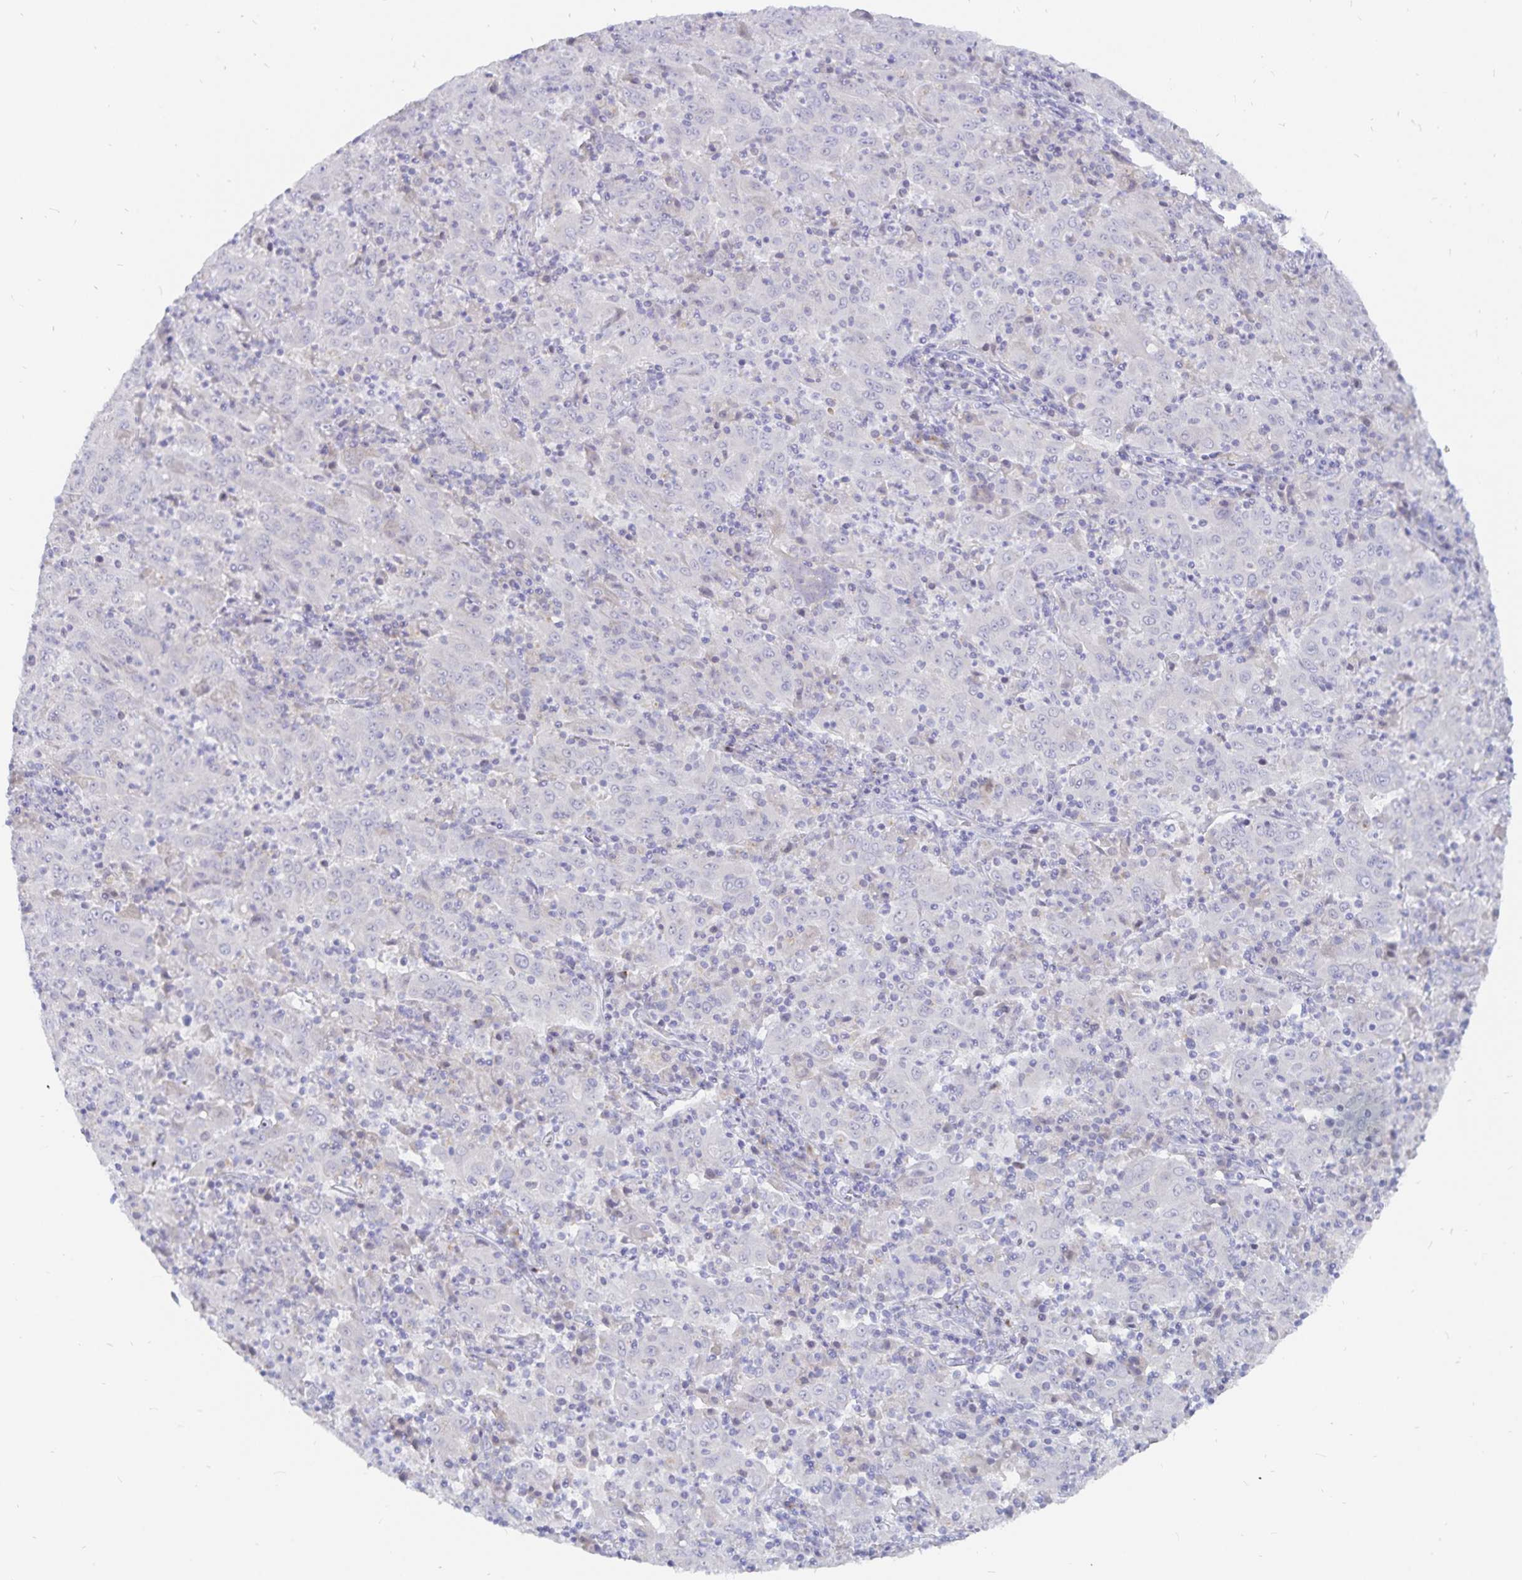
{"staining": {"intensity": "negative", "quantity": "none", "location": "none"}, "tissue": "pancreatic cancer", "cell_type": "Tumor cells", "image_type": "cancer", "snomed": [{"axis": "morphology", "description": "Adenocarcinoma, NOS"}, {"axis": "topography", "description": "Pancreas"}], "caption": "The micrograph reveals no staining of tumor cells in pancreatic cancer.", "gene": "PKHD1", "patient": {"sex": "male", "age": 63}}